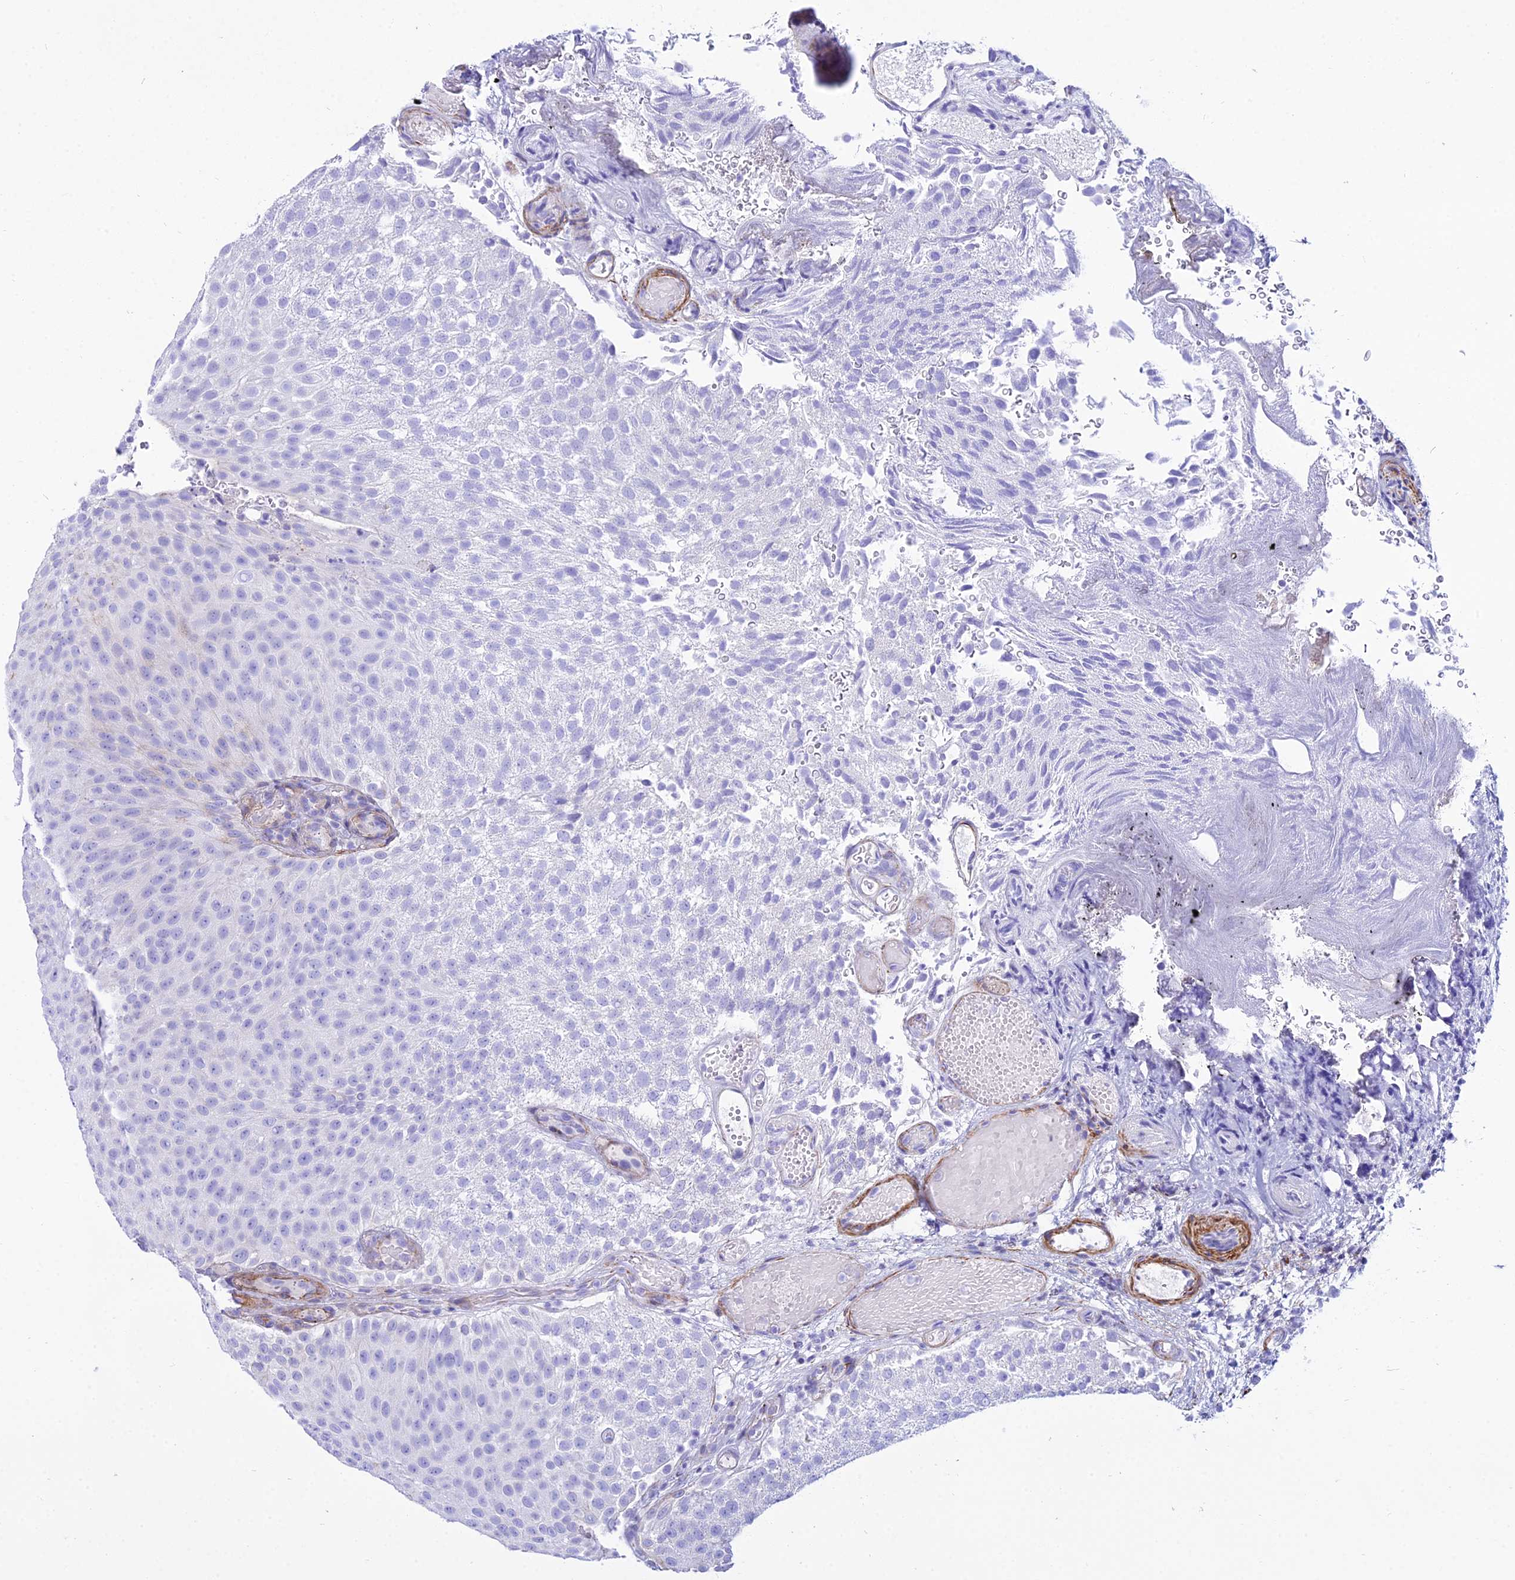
{"staining": {"intensity": "negative", "quantity": "none", "location": "none"}, "tissue": "urothelial cancer", "cell_type": "Tumor cells", "image_type": "cancer", "snomed": [{"axis": "morphology", "description": "Urothelial carcinoma, Low grade"}, {"axis": "topography", "description": "Urinary bladder"}], "caption": "DAB immunohistochemical staining of low-grade urothelial carcinoma exhibits no significant positivity in tumor cells.", "gene": "DLX1", "patient": {"sex": "male", "age": 78}}